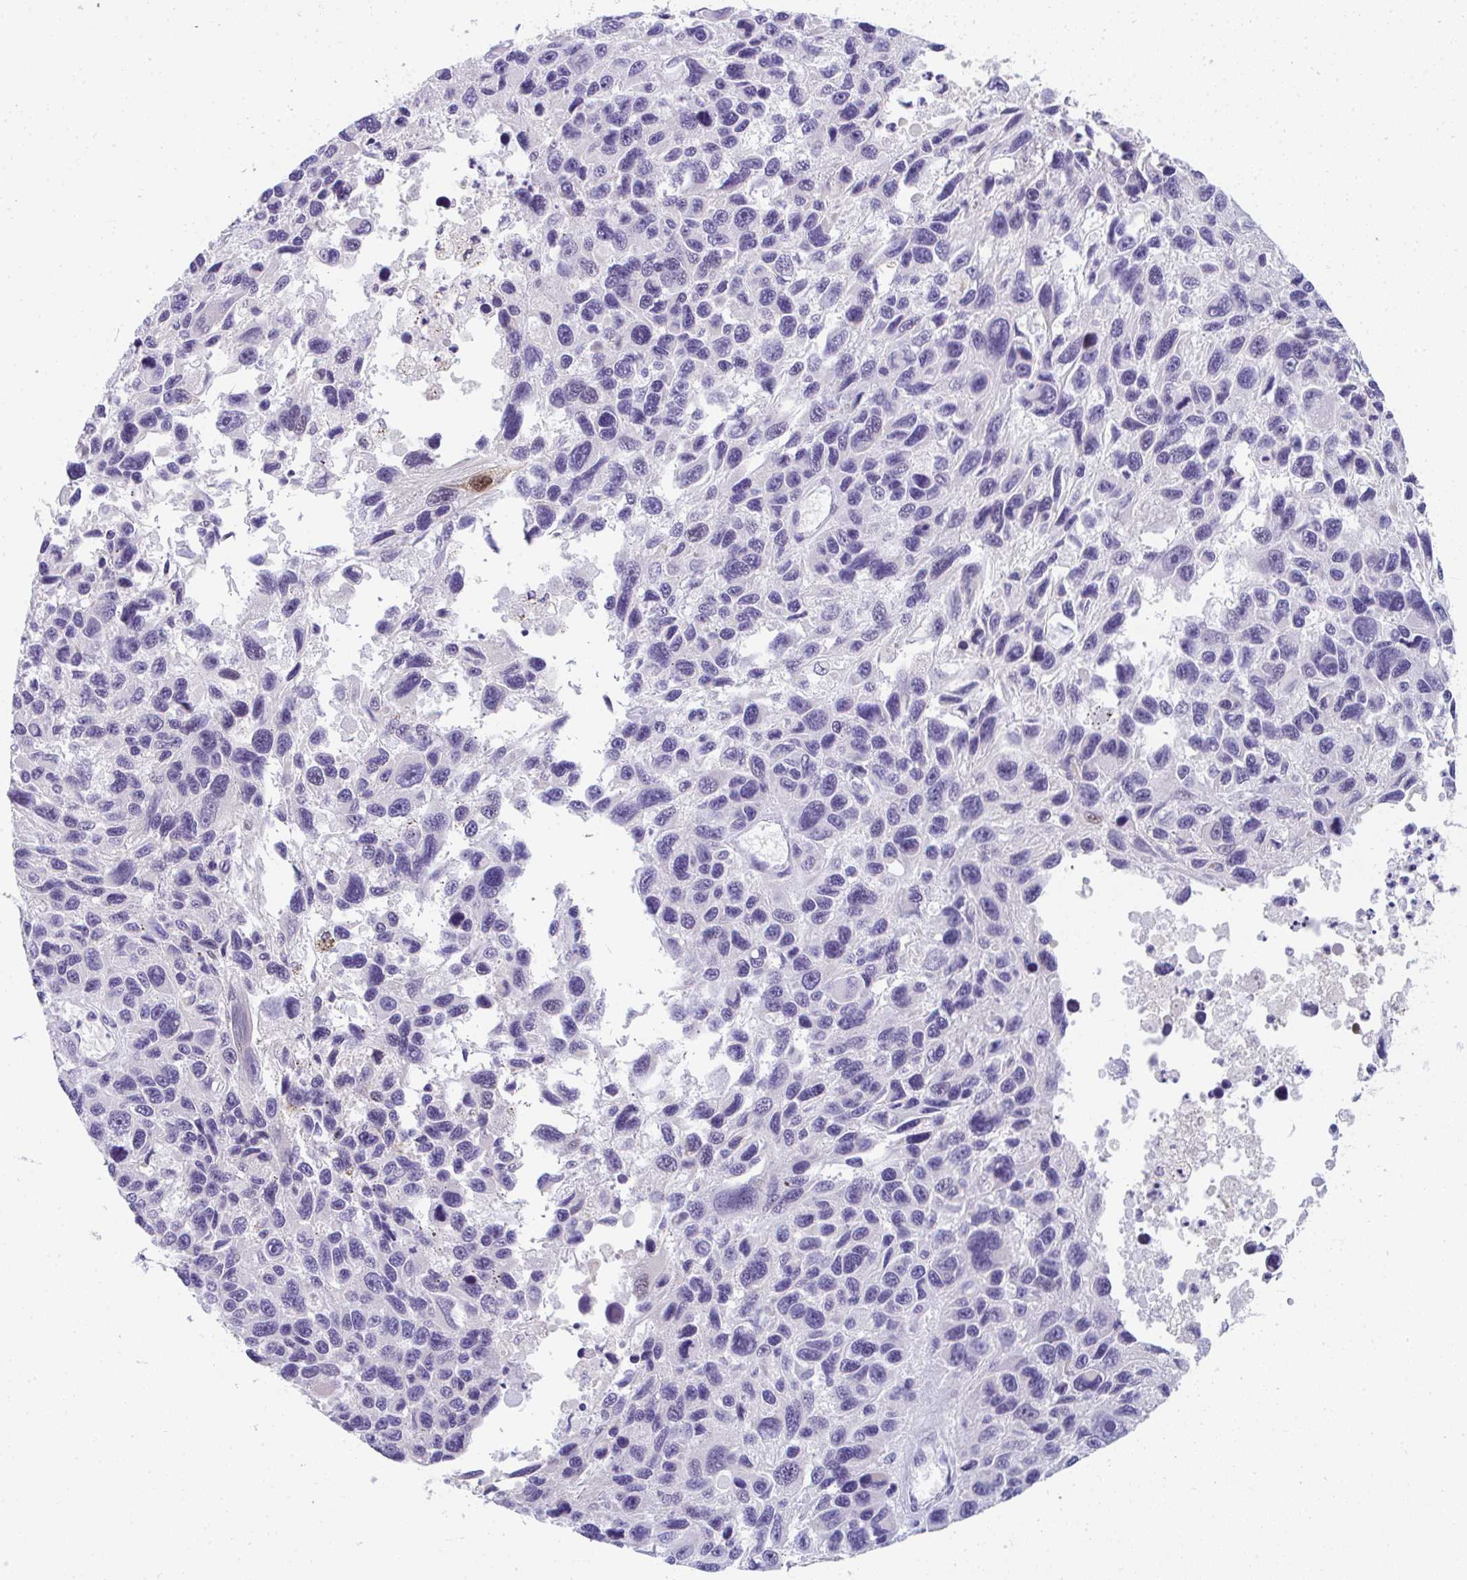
{"staining": {"intensity": "negative", "quantity": "none", "location": "none"}, "tissue": "melanoma", "cell_type": "Tumor cells", "image_type": "cancer", "snomed": [{"axis": "morphology", "description": "Malignant melanoma, NOS"}, {"axis": "topography", "description": "Skin"}], "caption": "IHC micrograph of neoplastic tissue: human melanoma stained with DAB shows no significant protein positivity in tumor cells.", "gene": "TTC30B", "patient": {"sex": "male", "age": 53}}